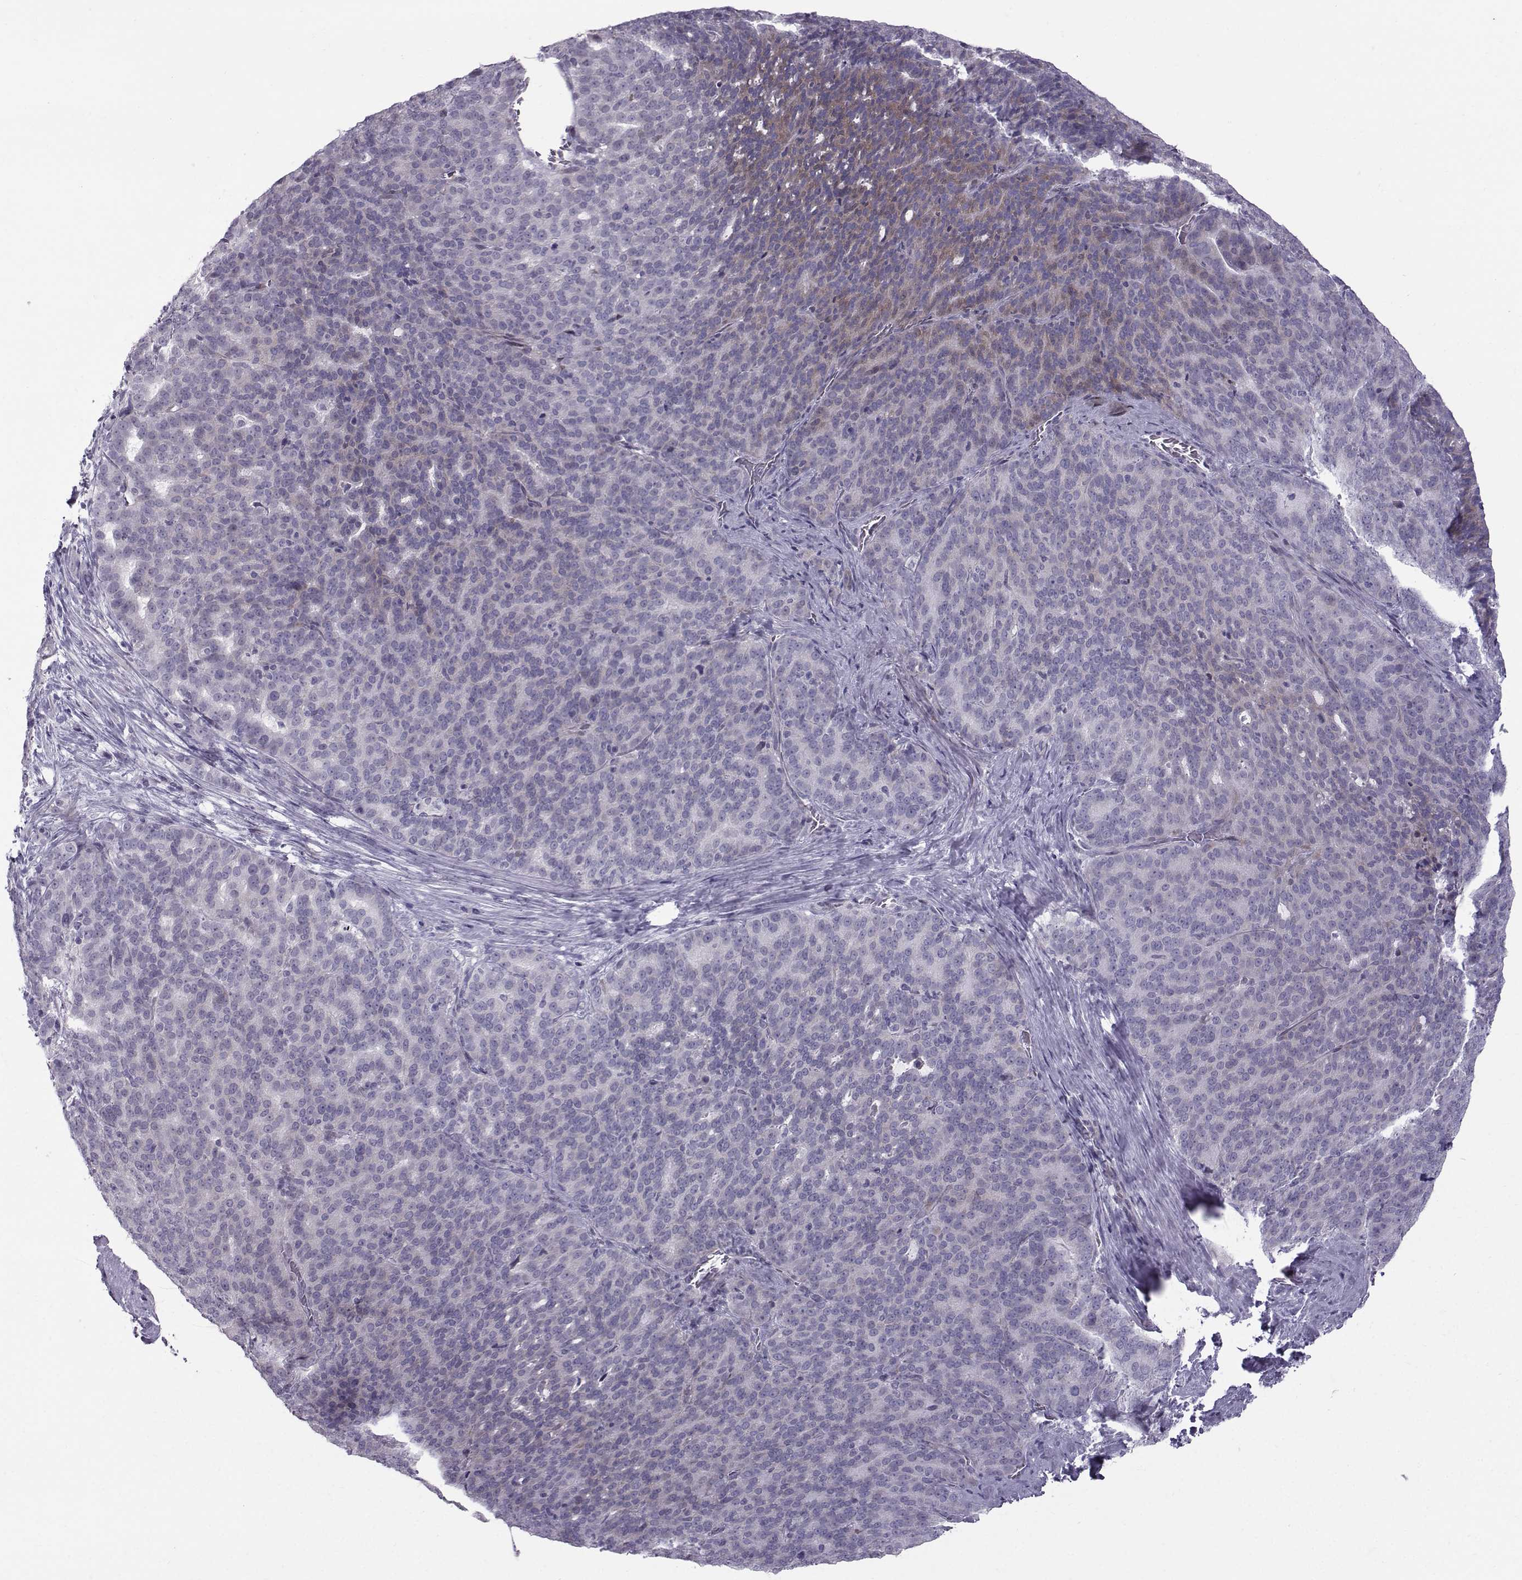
{"staining": {"intensity": "weak", "quantity": "<25%", "location": "cytoplasmic/membranous"}, "tissue": "liver cancer", "cell_type": "Tumor cells", "image_type": "cancer", "snomed": [{"axis": "morphology", "description": "Cholangiocarcinoma"}, {"axis": "topography", "description": "Liver"}], "caption": "Human liver cancer stained for a protein using immunohistochemistry (IHC) demonstrates no positivity in tumor cells.", "gene": "DMRT3", "patient": {"sex": "female", "age": 47}}